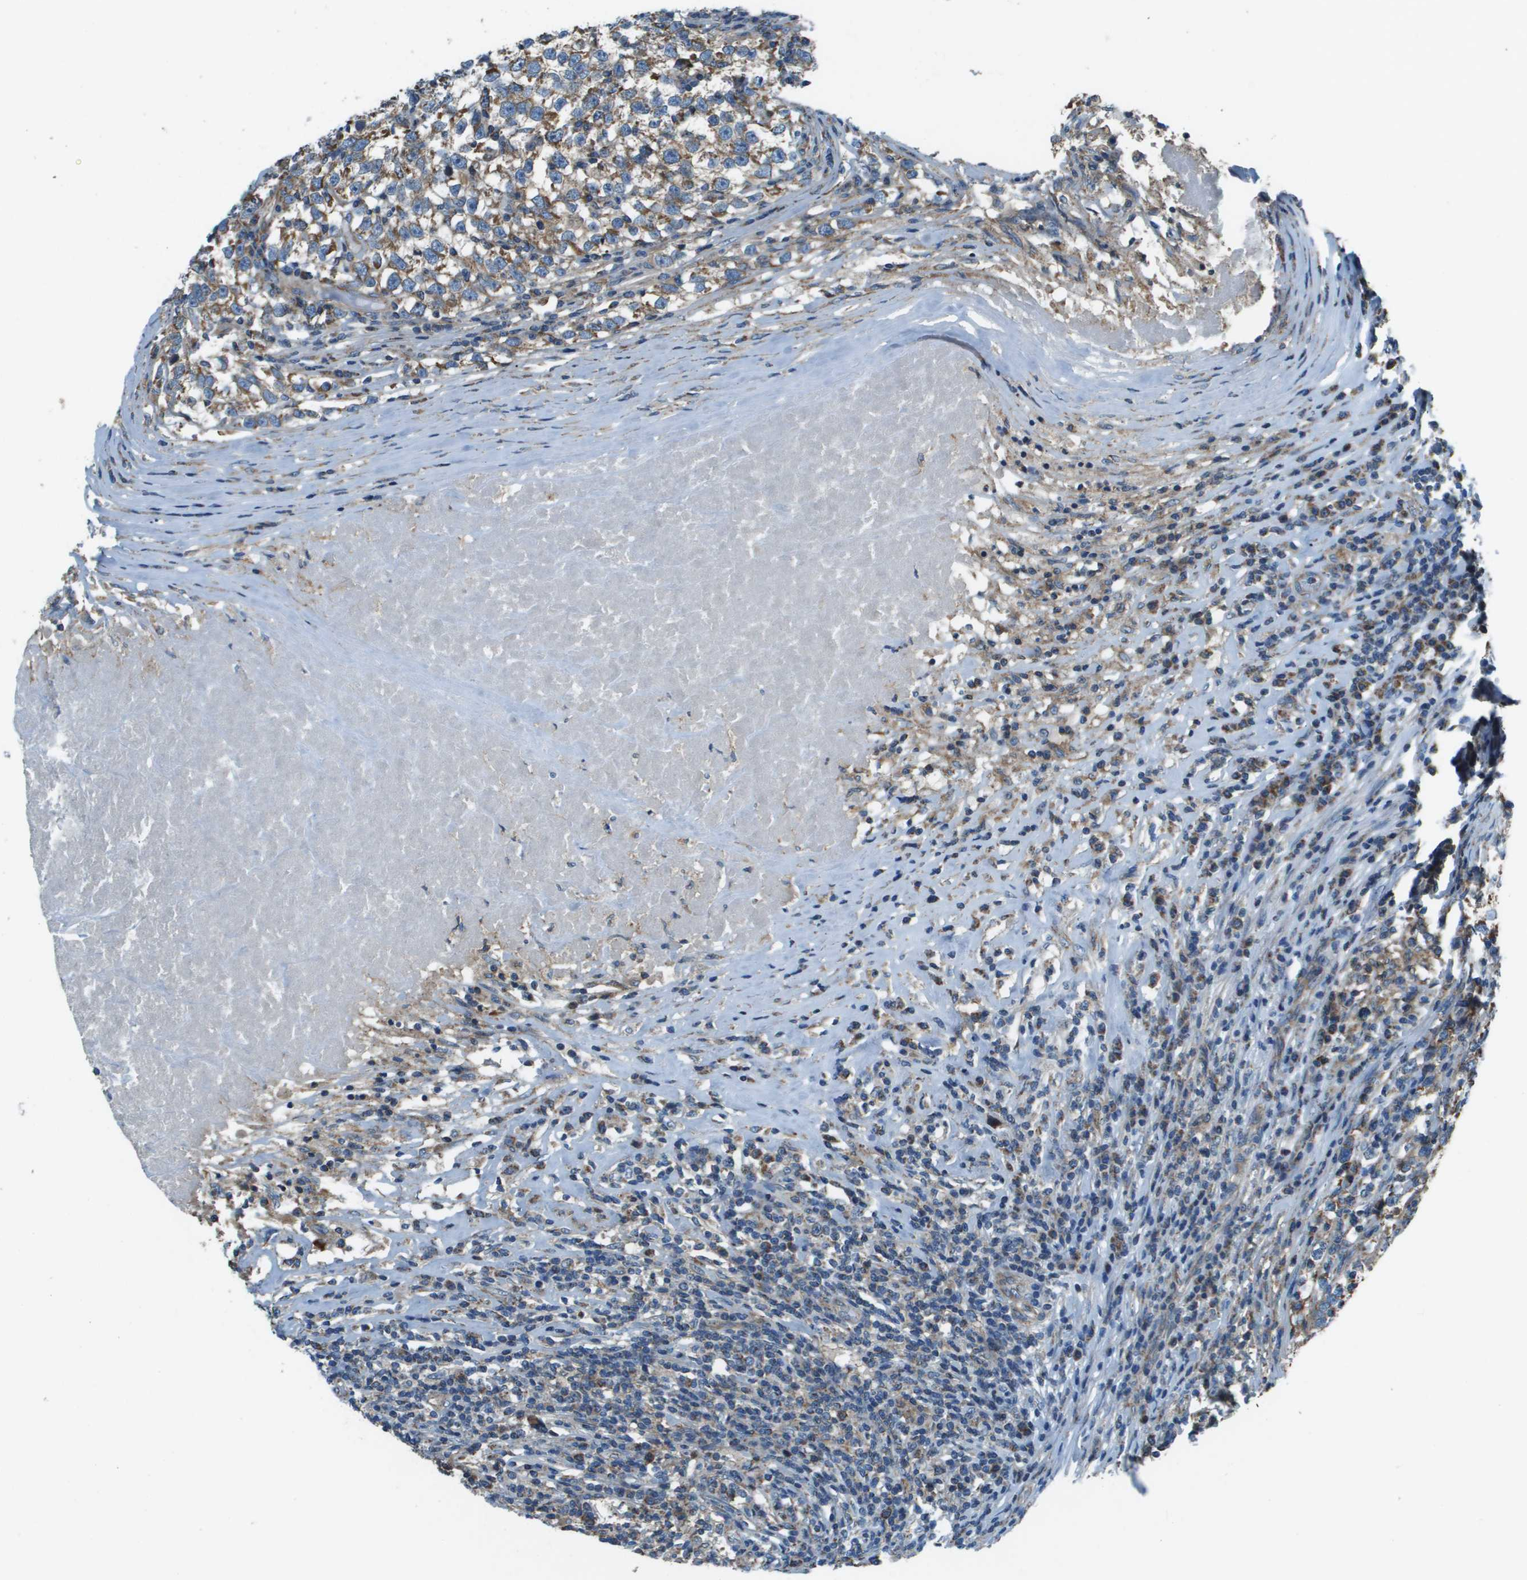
{"staining": {"intensity": "weak", "quantity": "<25%", "location": "cytoplasmic/membranous"}, "tissue": "testis cancer", "cell_type": "Tumor cells", "image_type": "cancer", "snomed": [{"axis": "morphology", "description": "Normal tissue, NOS"}, {"axis": "morphology", "description": "Seminoma, NOS"}, {"axis": "topography", "description": "Testis"}], "caption": "Tumor cells are negative for protein expression in human testis cancer. (Stains: DAB immunohistochemistry (IHC) with hematoxylin counter stain, Microscopy: brightfield microscopy at high magnification).", "gene": "TMEM51", "patient": {"sex": "male", "age": 43}}